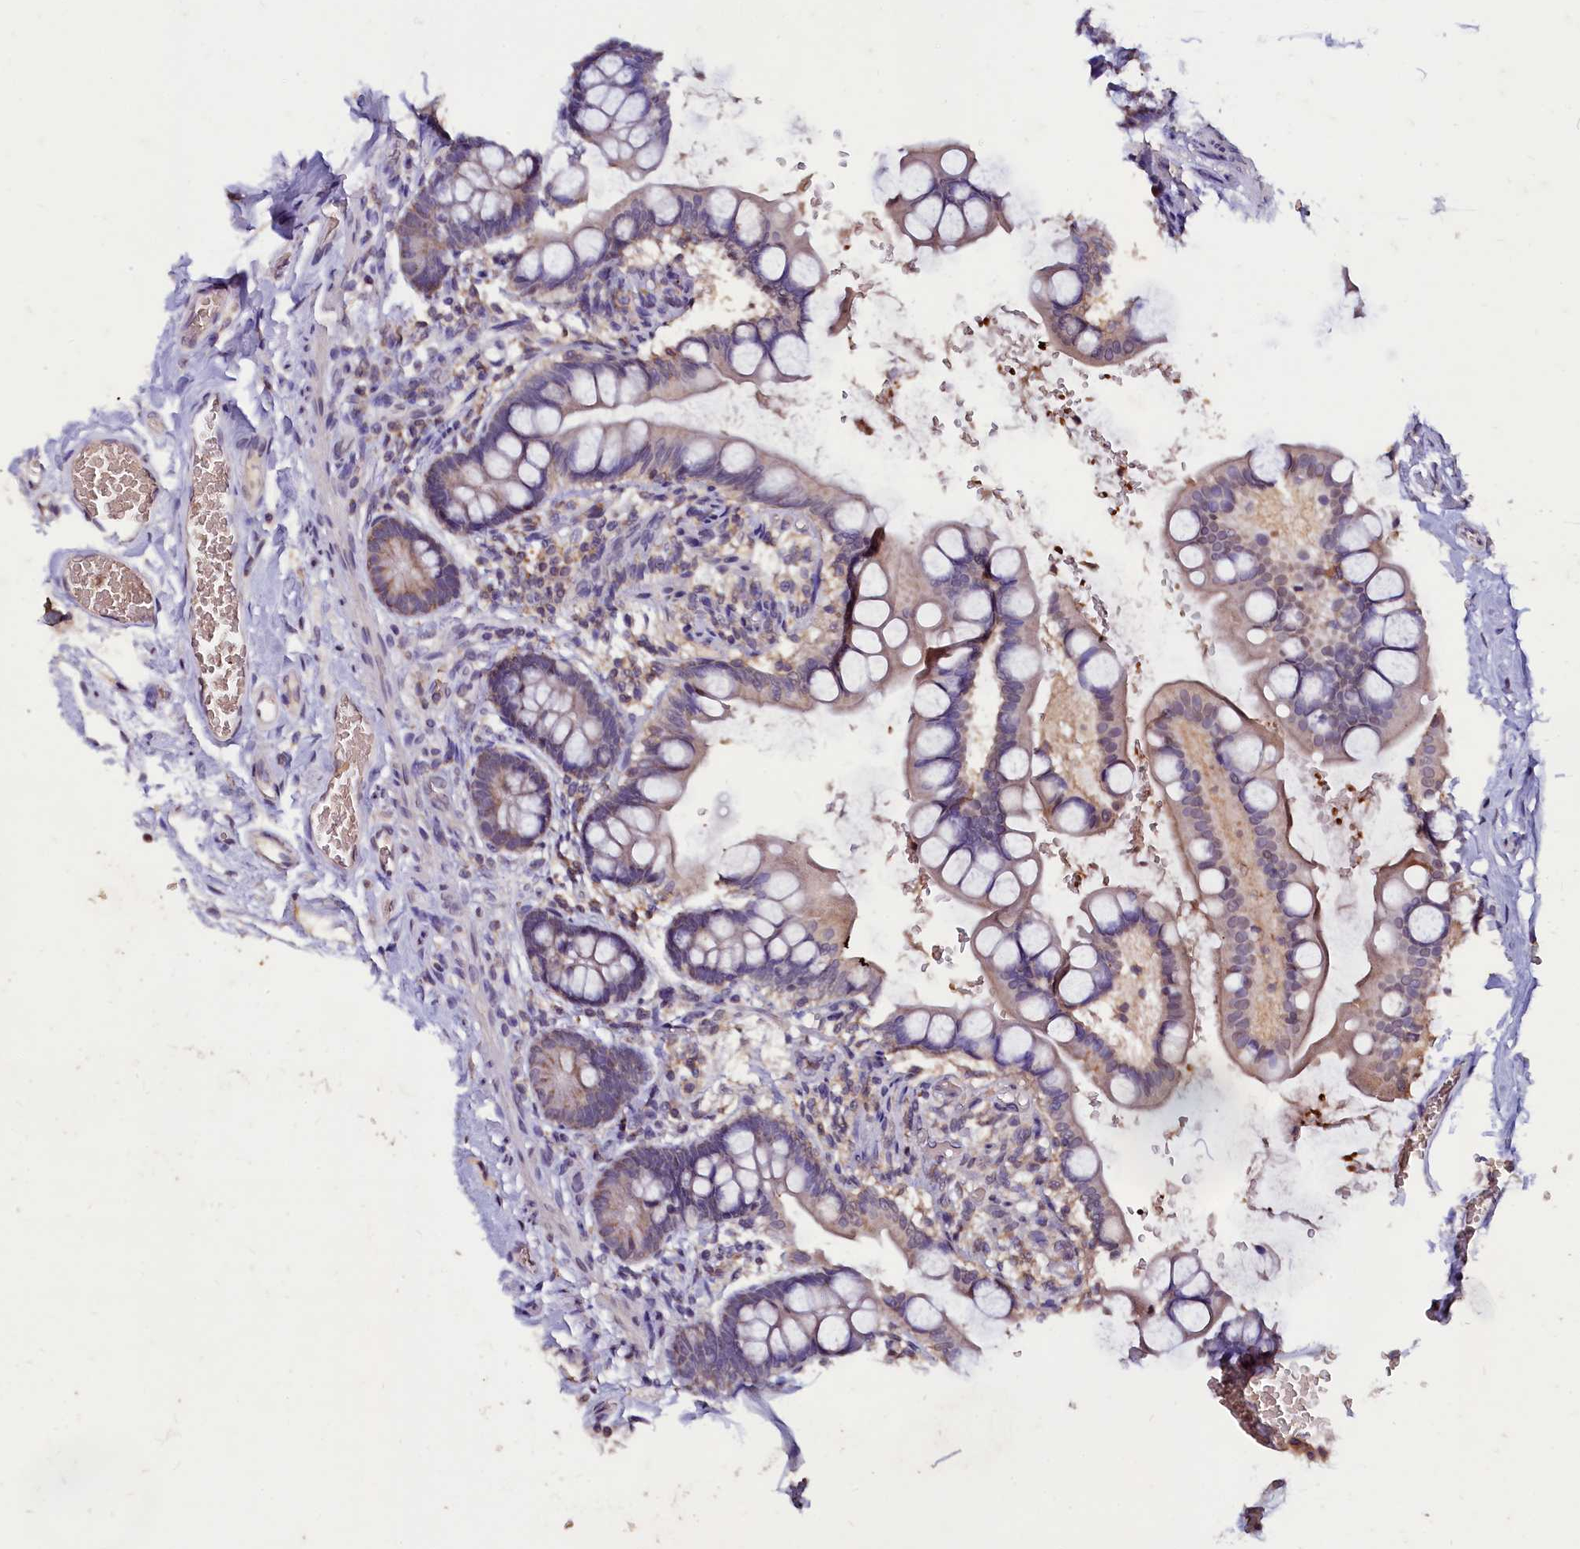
{"staining": {"intensity": "weak", "quantity": "25%-75%", "location": "cytoplasmic/membranous"}, "tissue": "small intestine", "cell_type": "Glandular cells", "image_type": "normal", "snomed": [{"axis": "morphology", "description": "Normal tissue, NOS"}, {"axis": "topography", "description": "Small intestine"}], "caption": "Weak cytoplasmic/membranous protein positivity is identified in about 25%-75% of glandular cells in small intestine. The protein is shown in brown color, while the nuclei are stained blue.", "gene": "CSTPP1", "patient": {"sex": "male", "age": 52}}